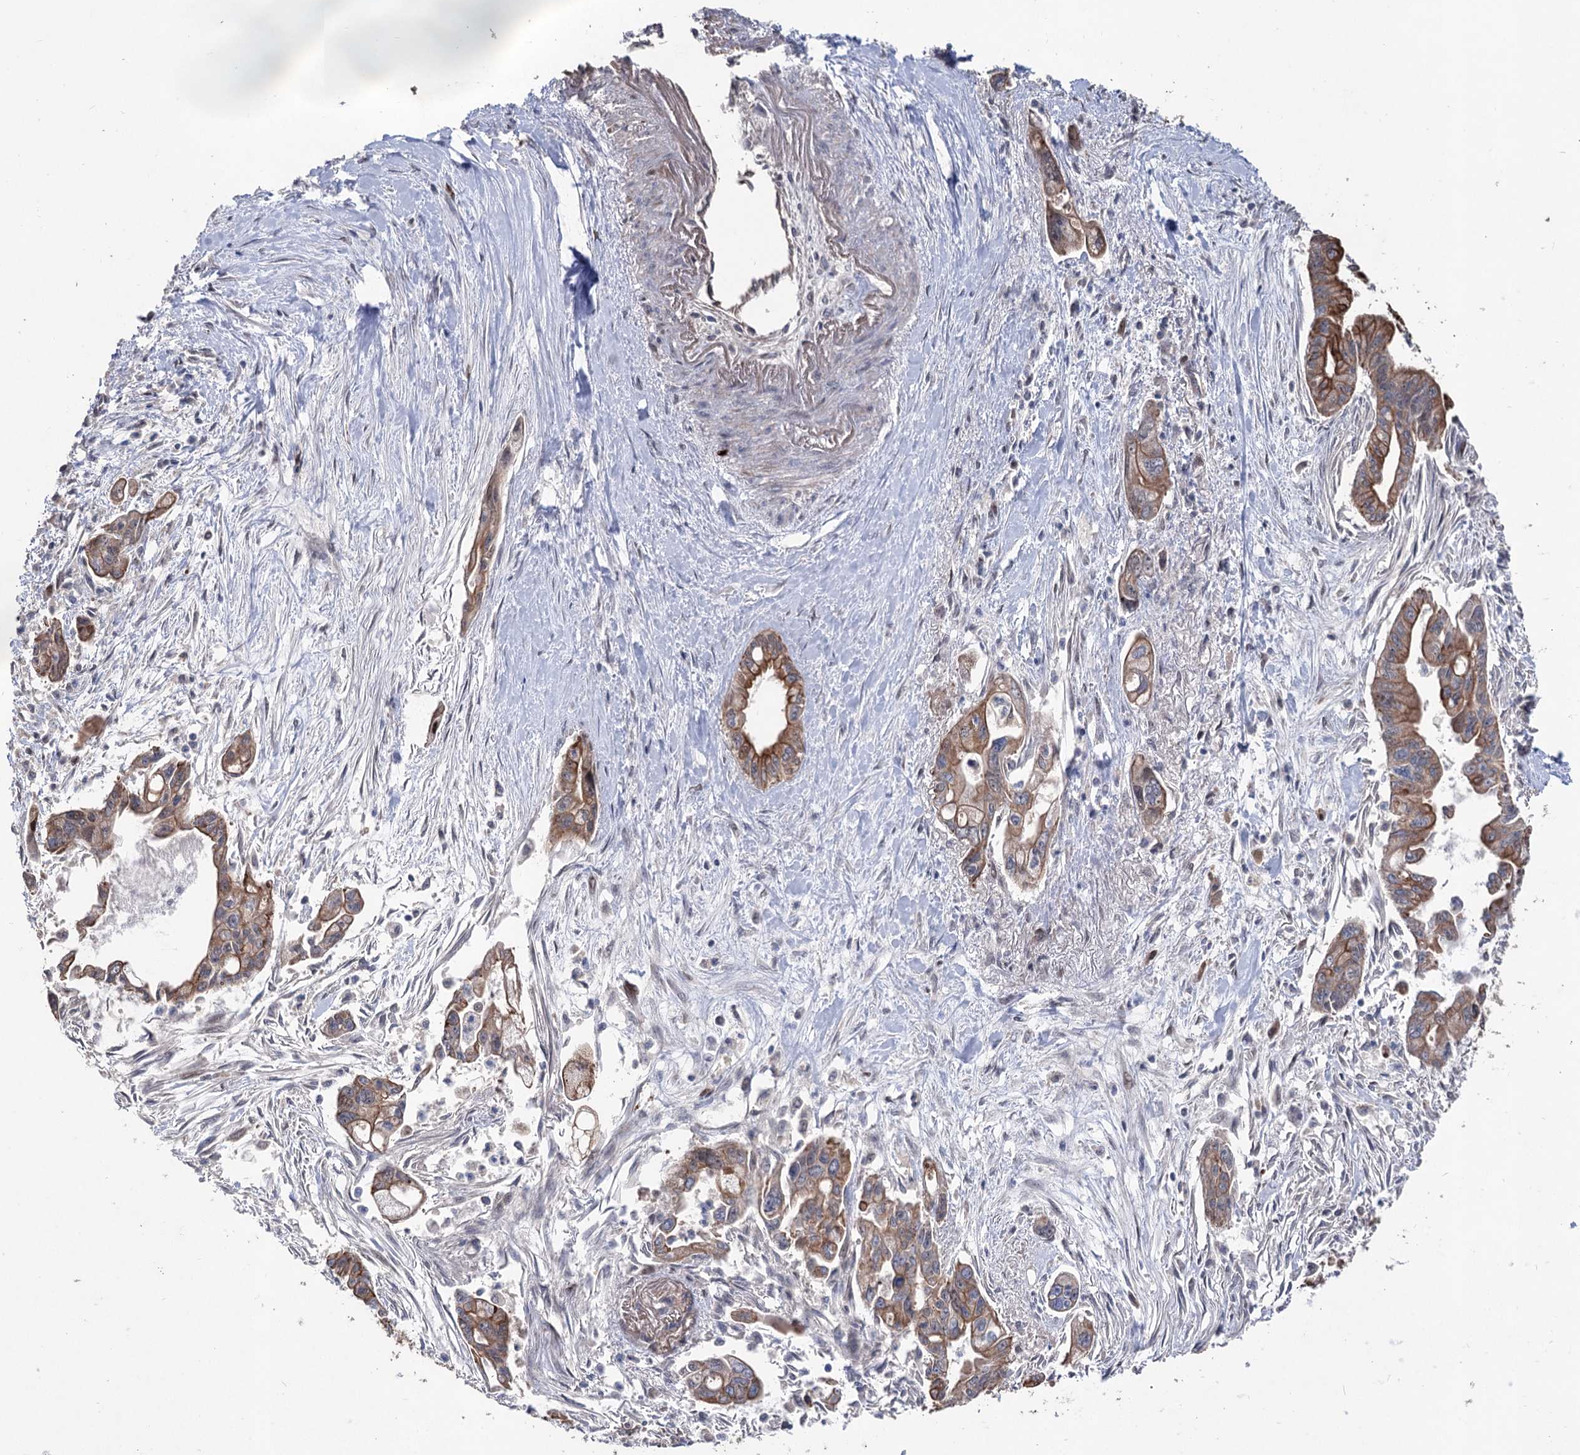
{"staining": {"intensity": "moderate", "quantity": ">75%", "location": "cytoplasmic/membranous"}, "tissue": "pancreatic cancer", "cell_type": "Tumor cells", "image_type": "cancer", "snomed": [{"axis": "morphology", "description": "Adenocarcinoma, NOS"}, {"axis": "topography", "description": "Pancreas"}], "caption": "A brown stain highlights moderate cytoplasmic/membranous positivity of a protein in pancreatic cancer tumor cells. (Brightfield microscopy of DAB IHC at high magnification).", "gene": "CPNE8", "patient": {"sex": "male", "age": 70}}